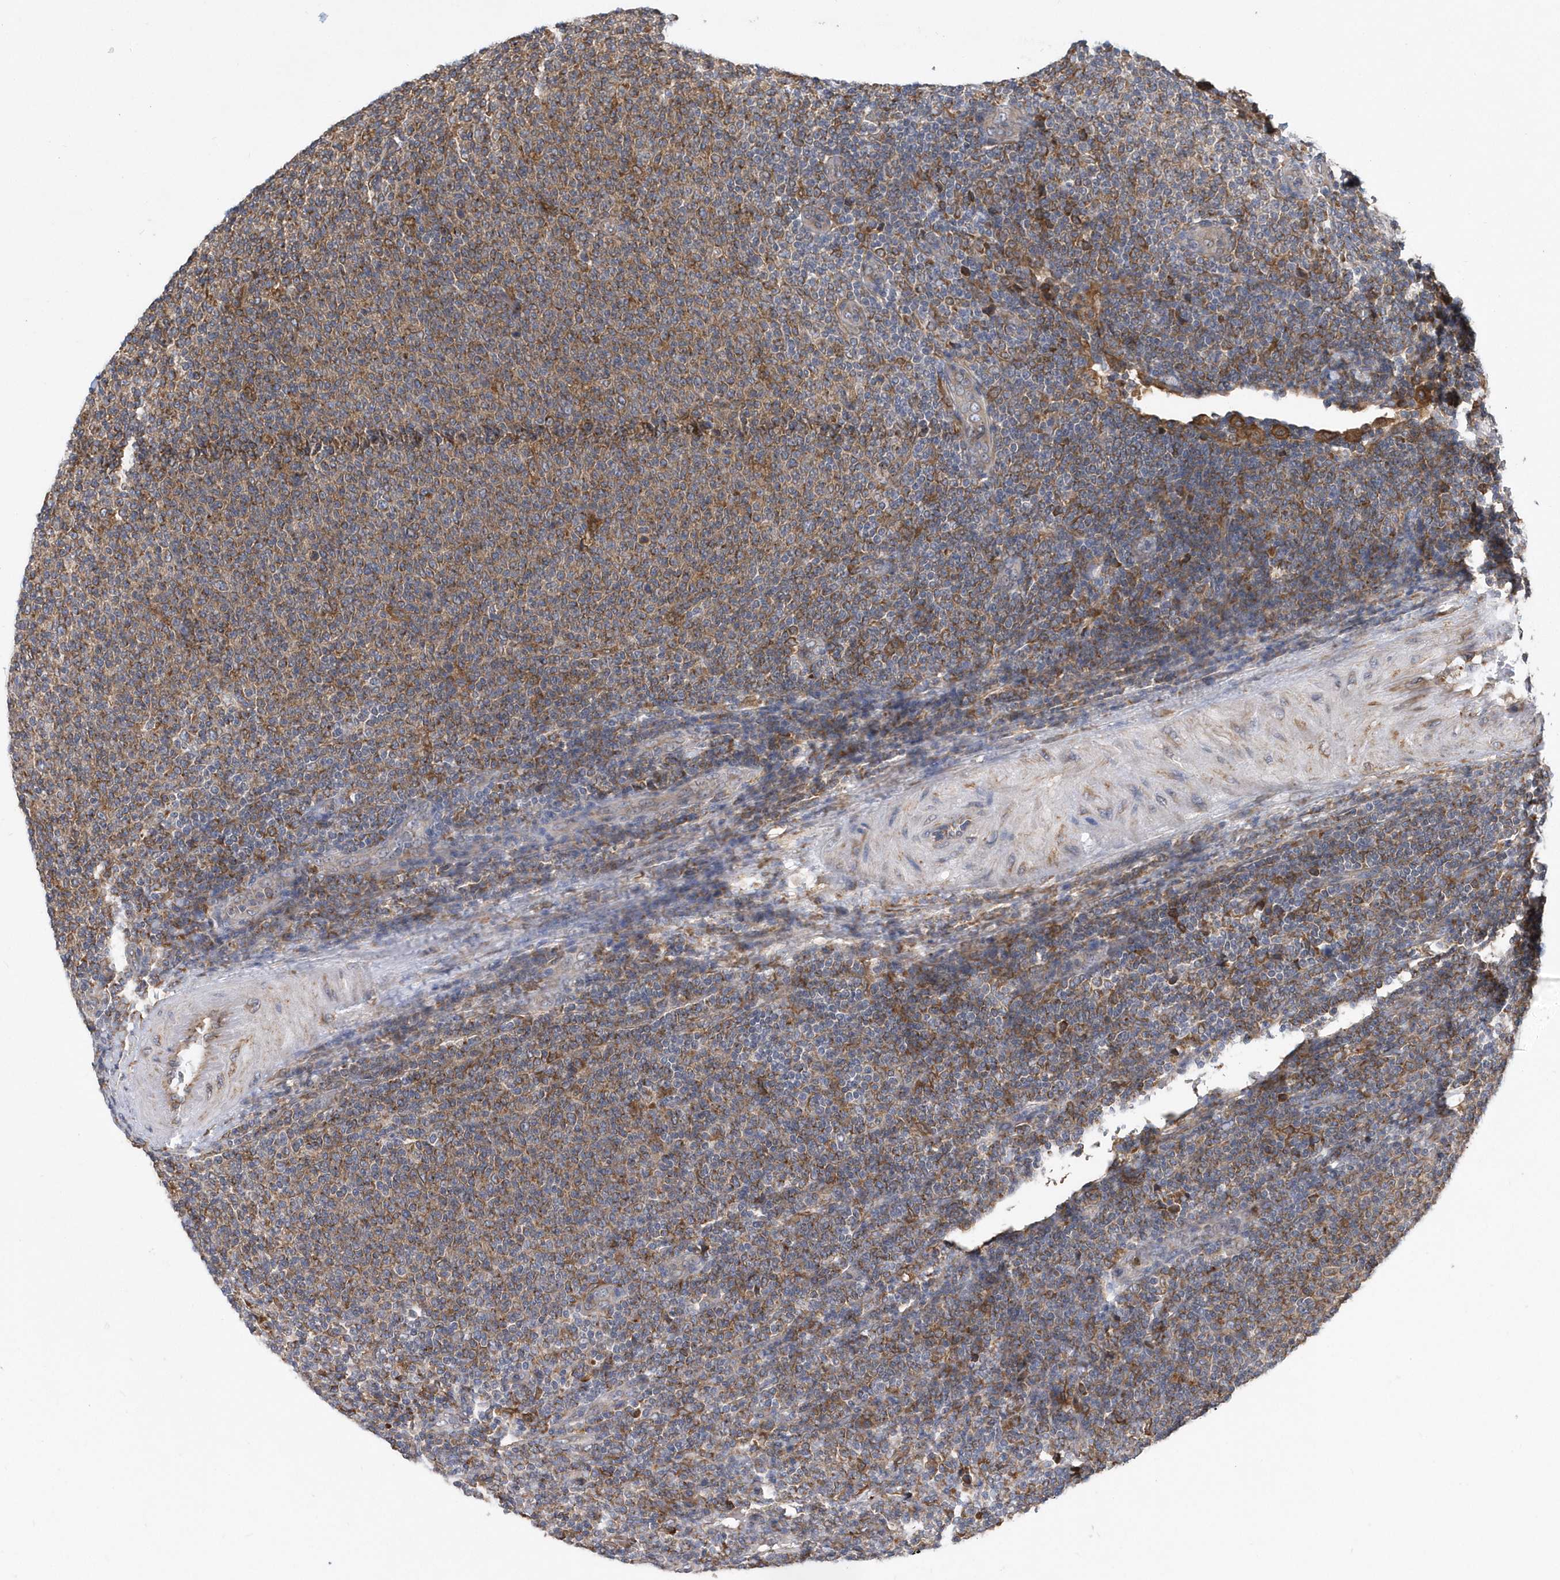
{"staining": {"intensity": "moderate", "quantity": ">75%", "location": "cytoplasmic/membranous"}, "tissue": "lymphoma", "cell_type": "Tumor cells", "image_type": "cancer", "snomed": [{"axis": "morphology", "description": "Malignant lymphoma, non-Hodgkin's type, Low grade"}, {"axis": "topography", "description": "Lymph node"}], "caption": "Moderate cytoplasmic/membranous expression for a protein is present in about >75% of tumor cells of low-grade malignant lymphoma, non-Hodgkin's type using immunohistochemistry.", "gene": "VAMP7", "patient": {"sex": "male", "age": 66}}